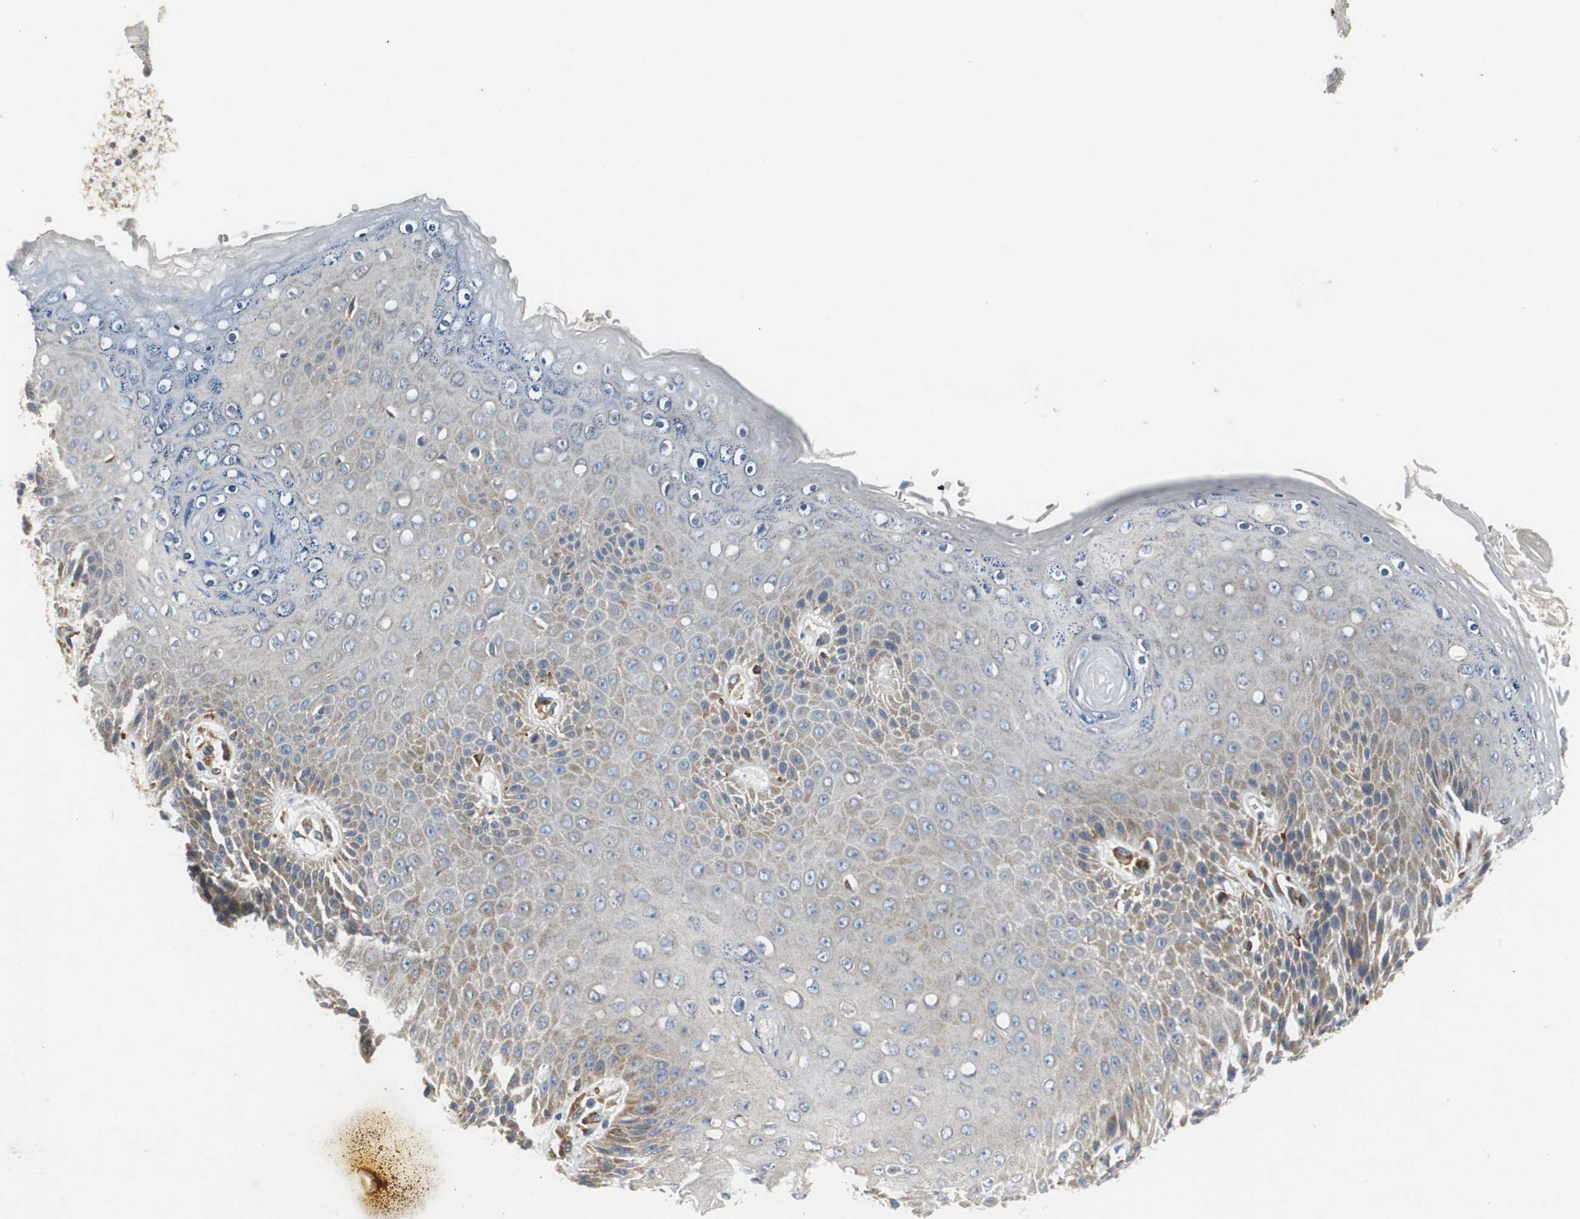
{"staining": {"intensity": "moderate", "quantity": ">75%", "location": "cytoplasmic/membranous"}, "tissue": "skin", "cell_type": "Epidermal cells", "image_type": "normal", "snomed": [{"axis": "morphology", "description": "Normal tissue, NOS"}, {"axis": "topography", "description": "Anal"}], "caption": "The photomicrograph shows a brown stain indicating the presence of a protein in the cytoplasmic/membranous of epidermal cells in skin.", "gene": "ISCU", "patient": {"sex": "female", "age": 46}}